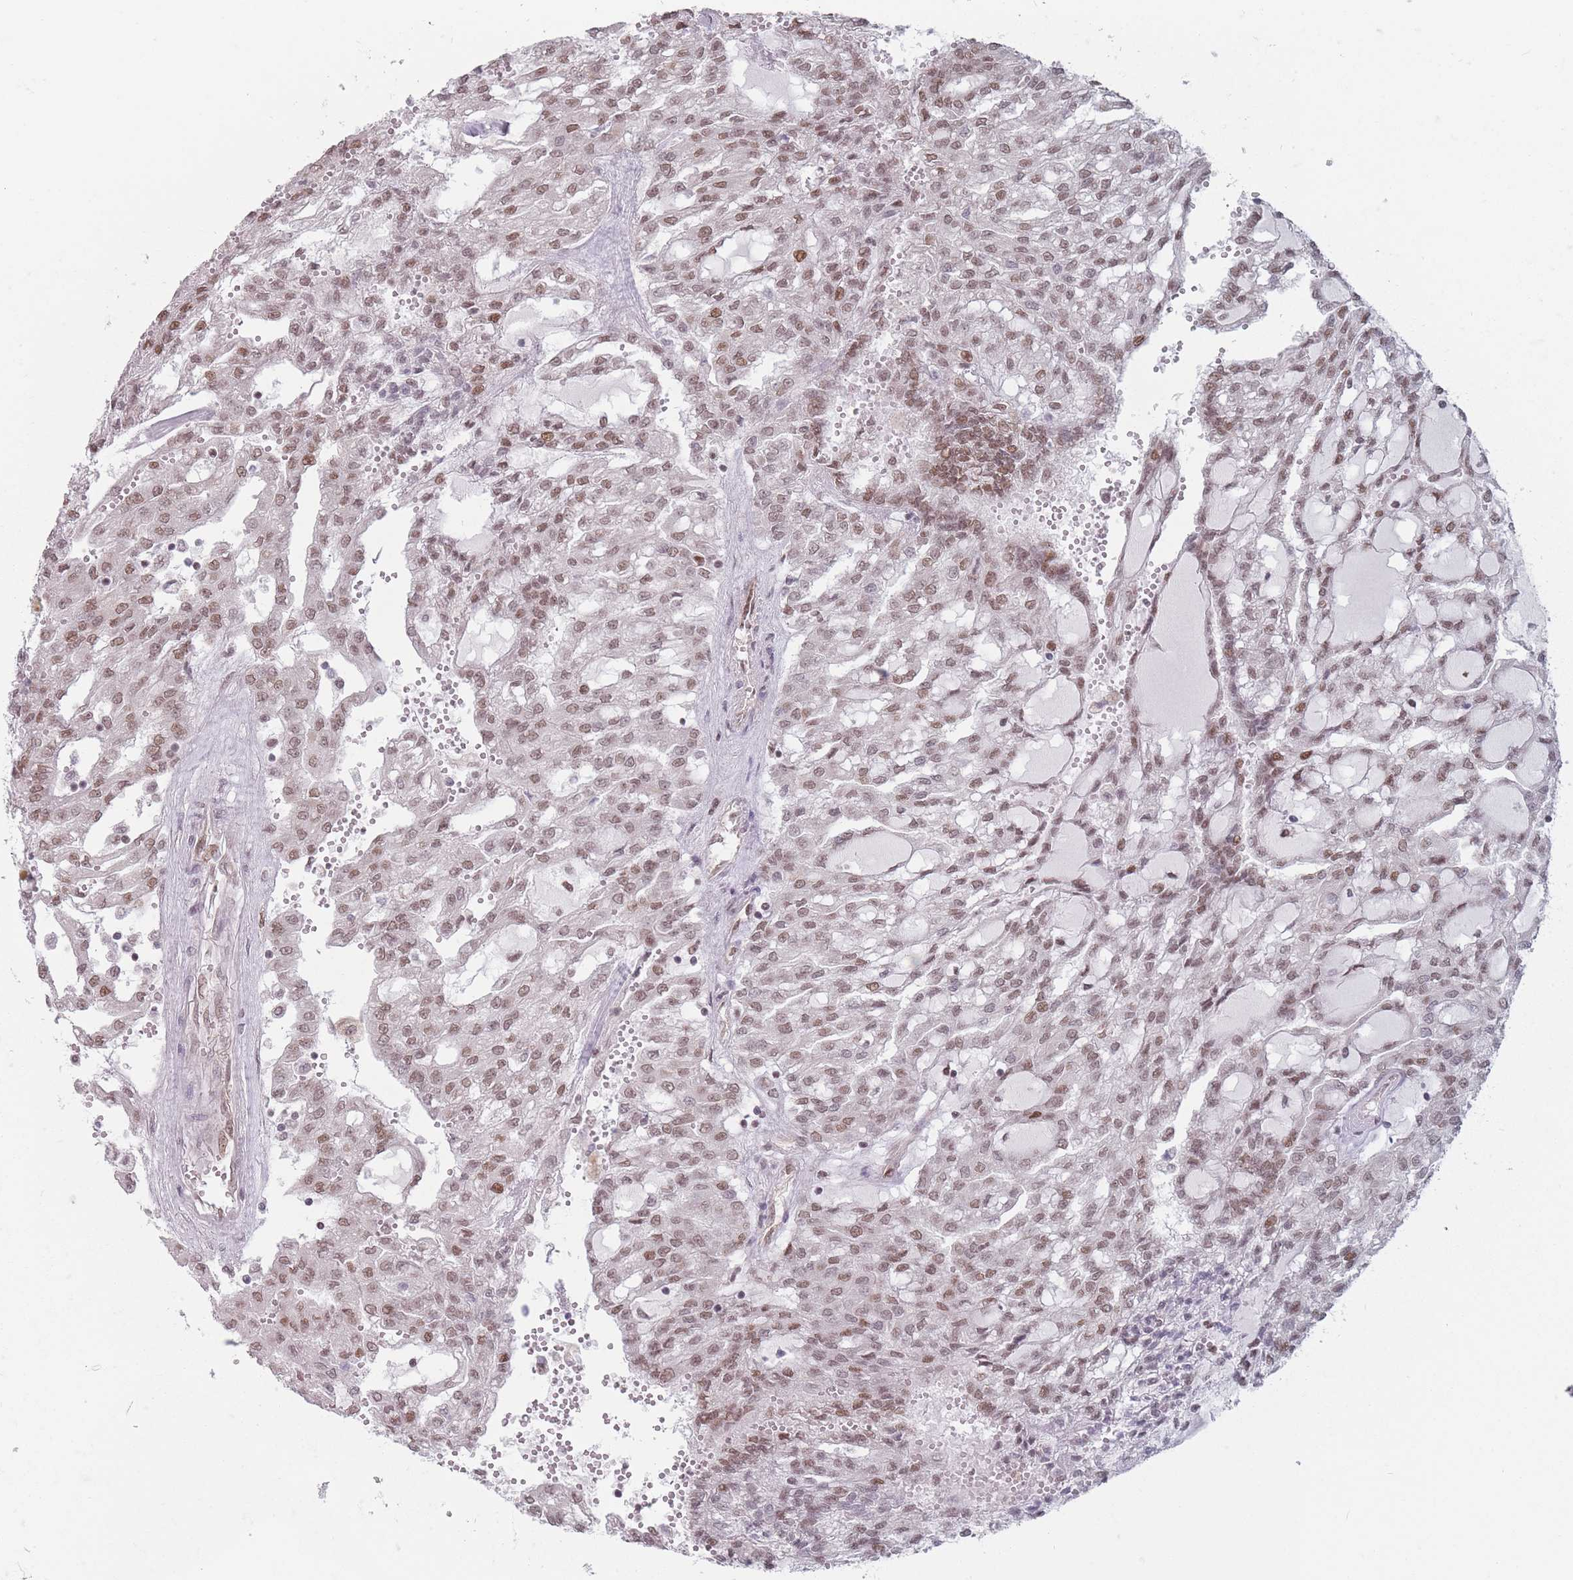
{"staining": {"intensity": "moderate", "quantity": ">75%", "location": "nuclear"}, "tissue": "renal cancer", "cell_type": "Tumor cells", "image_type": "cancer", "snomed": [{"axis": "morphology", "description": "Adenocarcinoma, NOS"}, {"axis": "topography", "description": "Kidney"}], "caption": "An image of human renal cancer stained for a protein displays moderate nuclear brown staining in tumor cells.", "gene": "SH3BGRL2", "patient": {"sex": "male", "age": 63}}